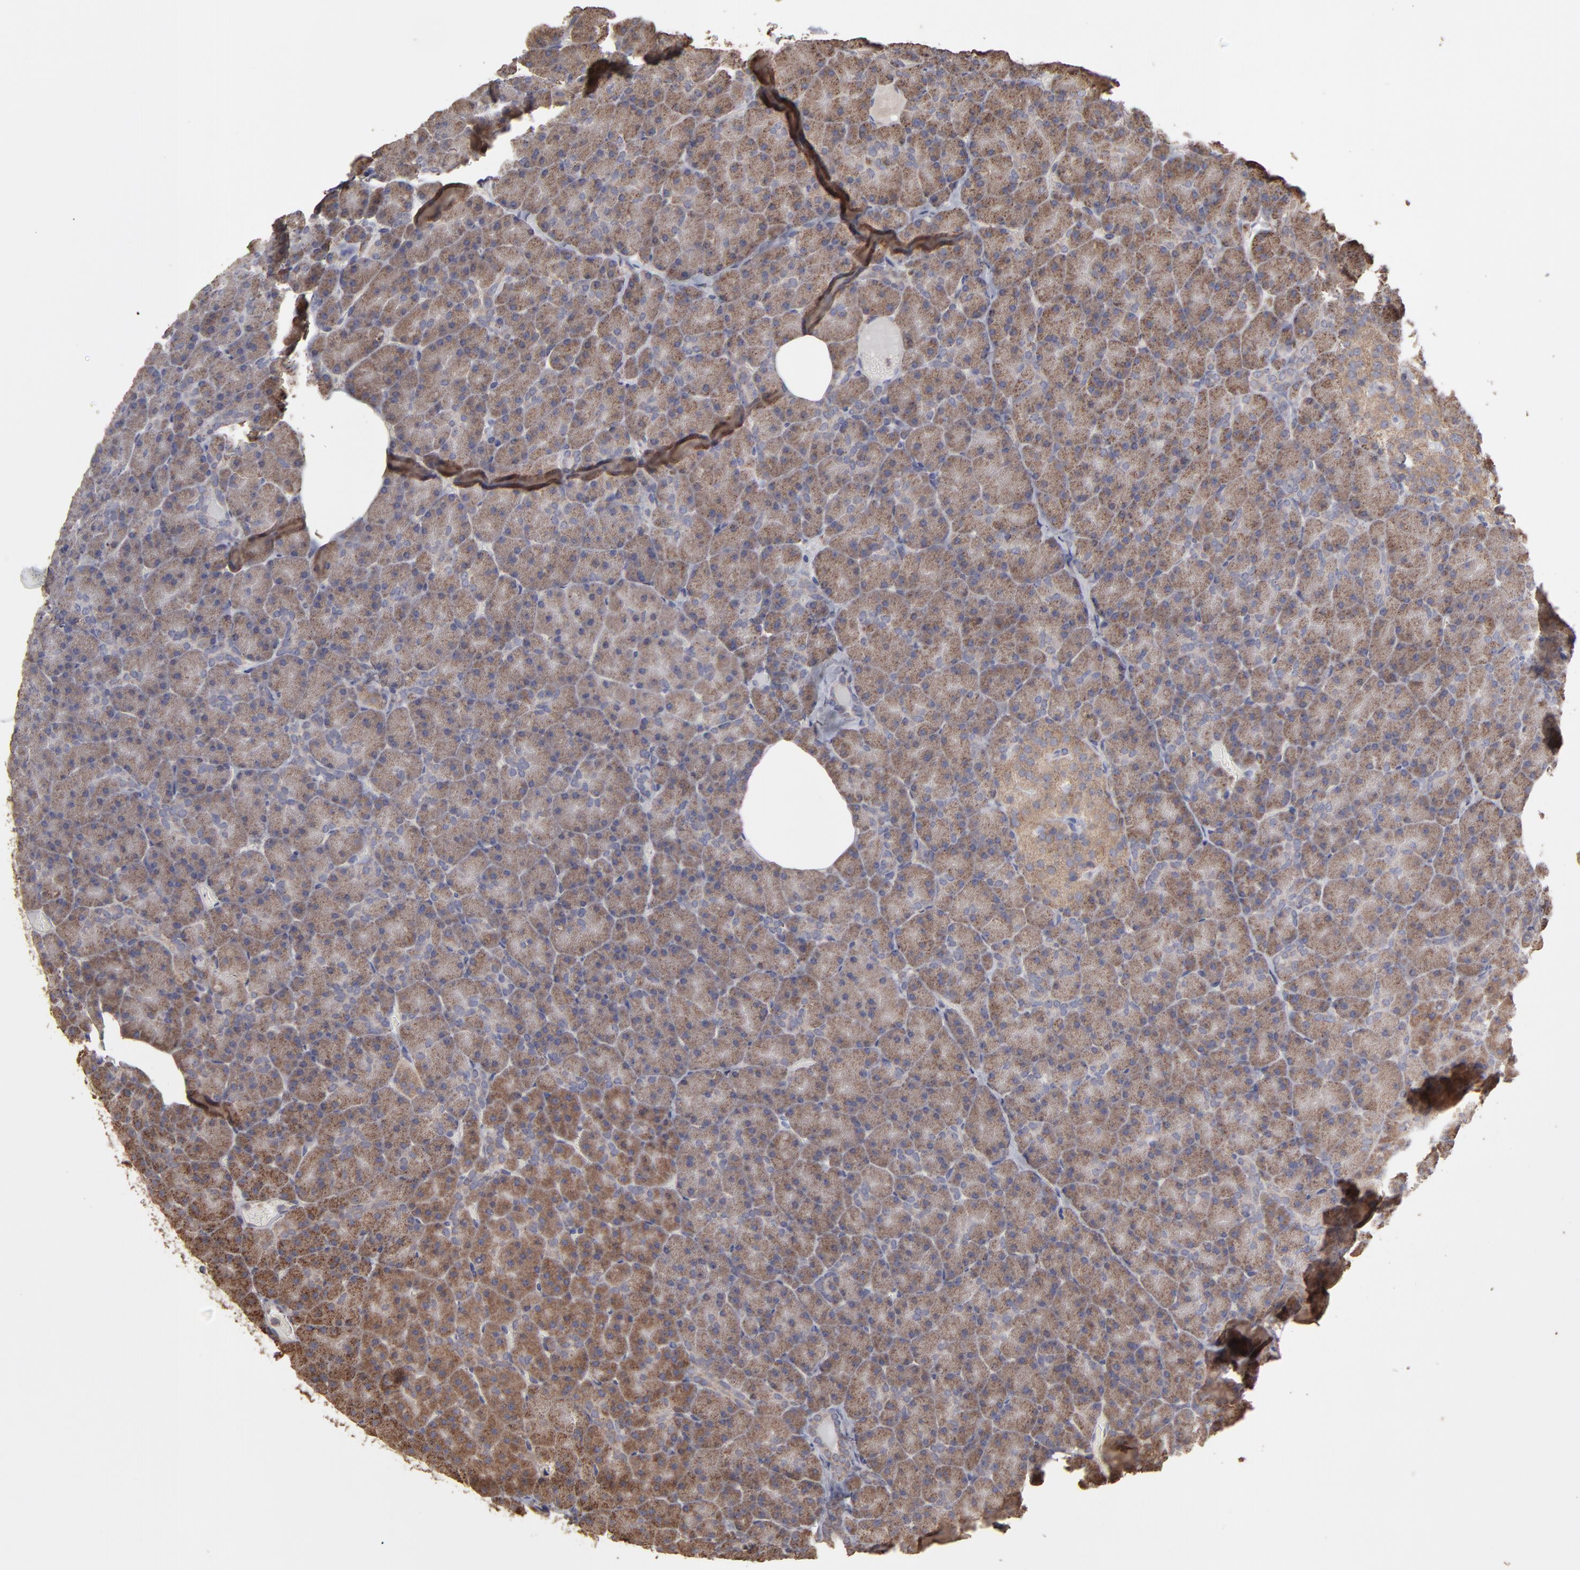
{"staining": {"intensity": "moderate", "quantity": ">75%", "location": "cytoplasmic/membranous"}, "tissue": "pancreas", "cell_type": "Exocrine glandular cells", "image_type": "normal", "snomed": [{"axis": "morphology", "description": "Normal tissue, NOS"}, {"axis": "topography", "description": "Pancreas"}], "caption": "Immunohistochemistry (IHC) (DAB) staining of benign human pancreas reveals moderate cytoplasmic/membranous protein expression in about >75% of exocrine glandular cells.", "gene": "MMP2", "patient": {"sex": "female", "age": 35}}